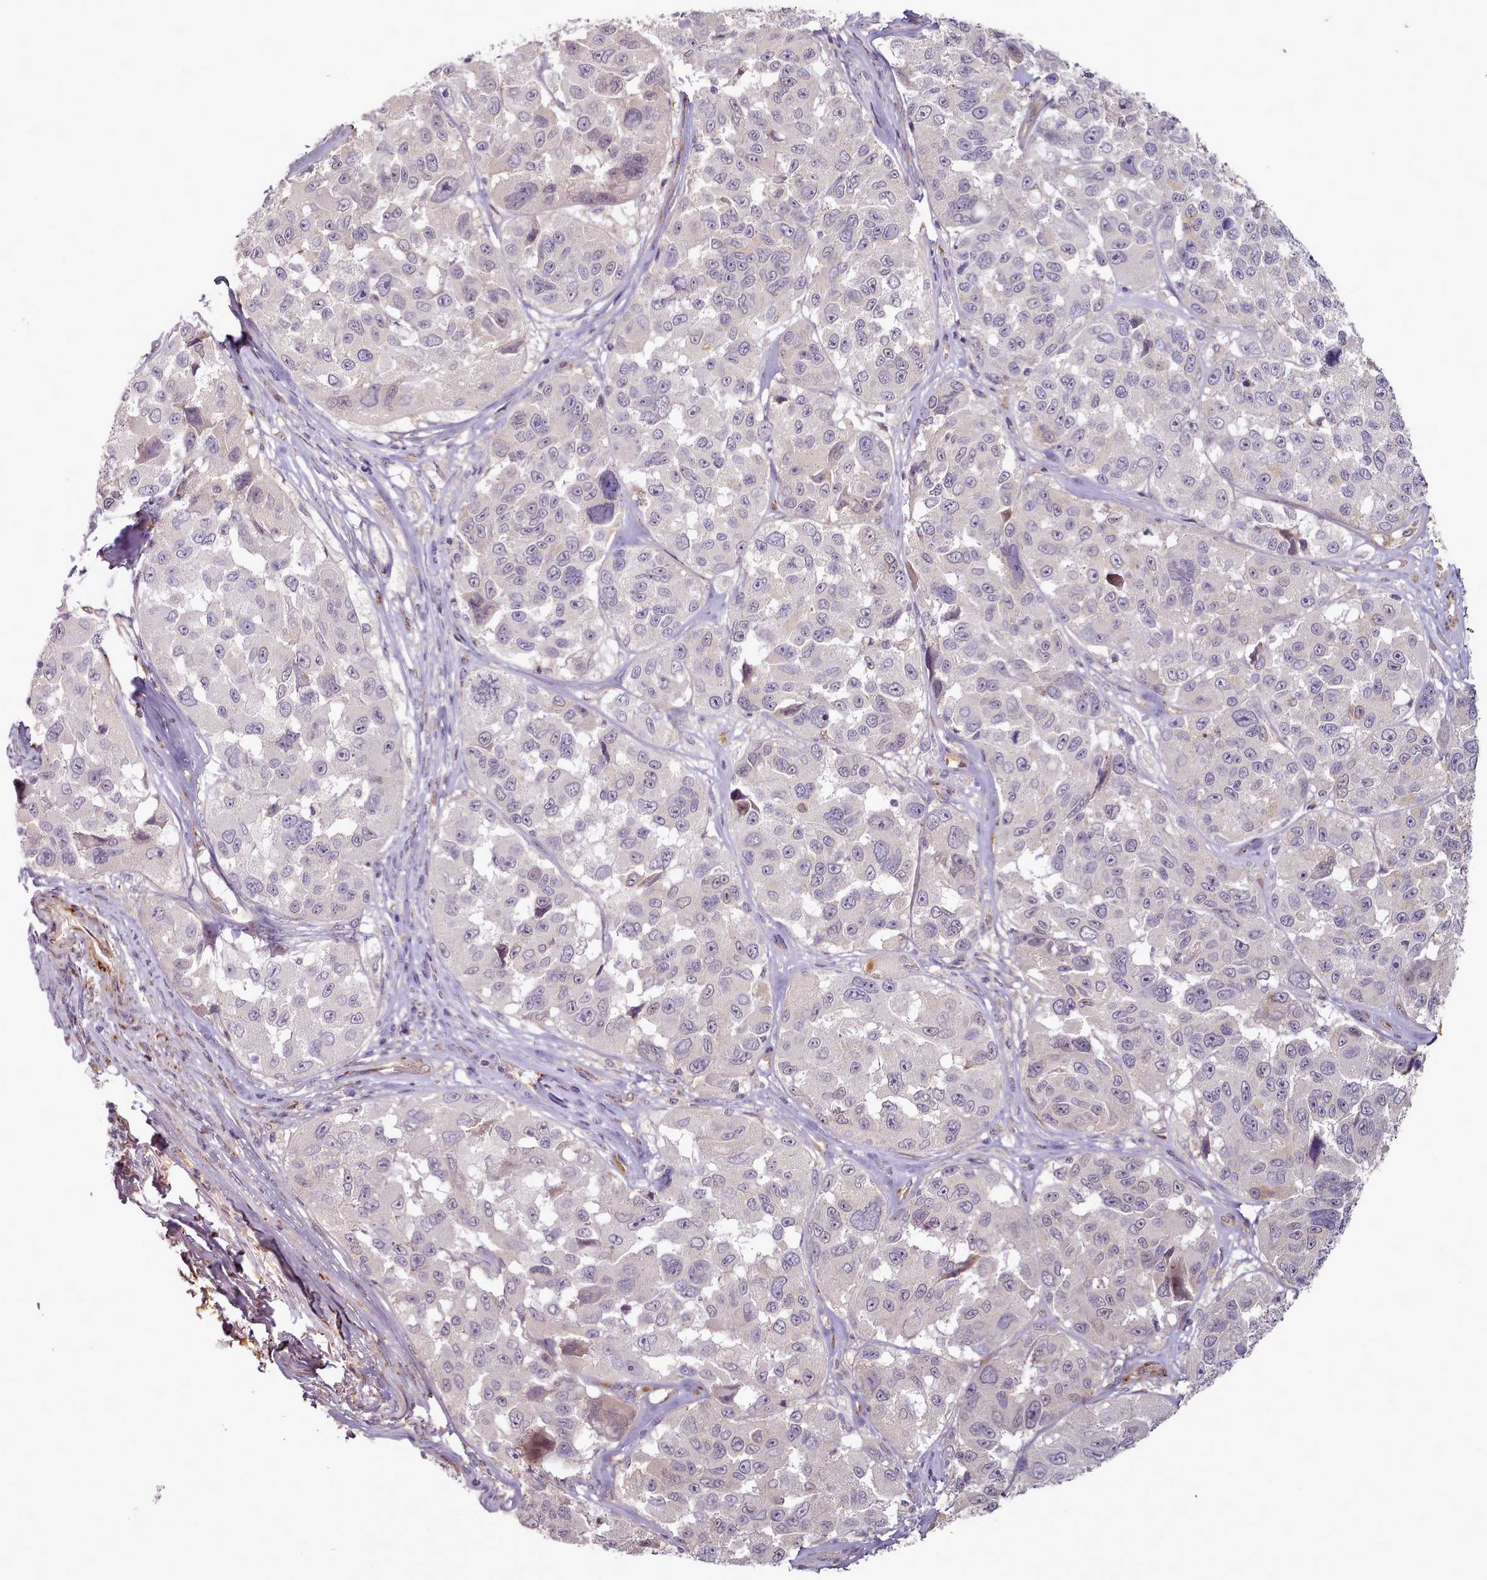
{"staining": {"intensity": "negative", "quantity": "none", "location": "none"}, "tissue": "melanoma", "cell_type": "Tumor cells", "image_type": "cancer", "snomed": [{"axis": "morphology", "description": "Malignant melanoma, NOS"}, {"axis": "topography", "description": "Skin"}], "caption": "A micrograph of malignant melanoma stained for a protein reveals no brown staining in tumor cells. Nuclei are stained in blue.", "gene": "C1QTNF5", "patient": {"sex": "female", "age": 66}}